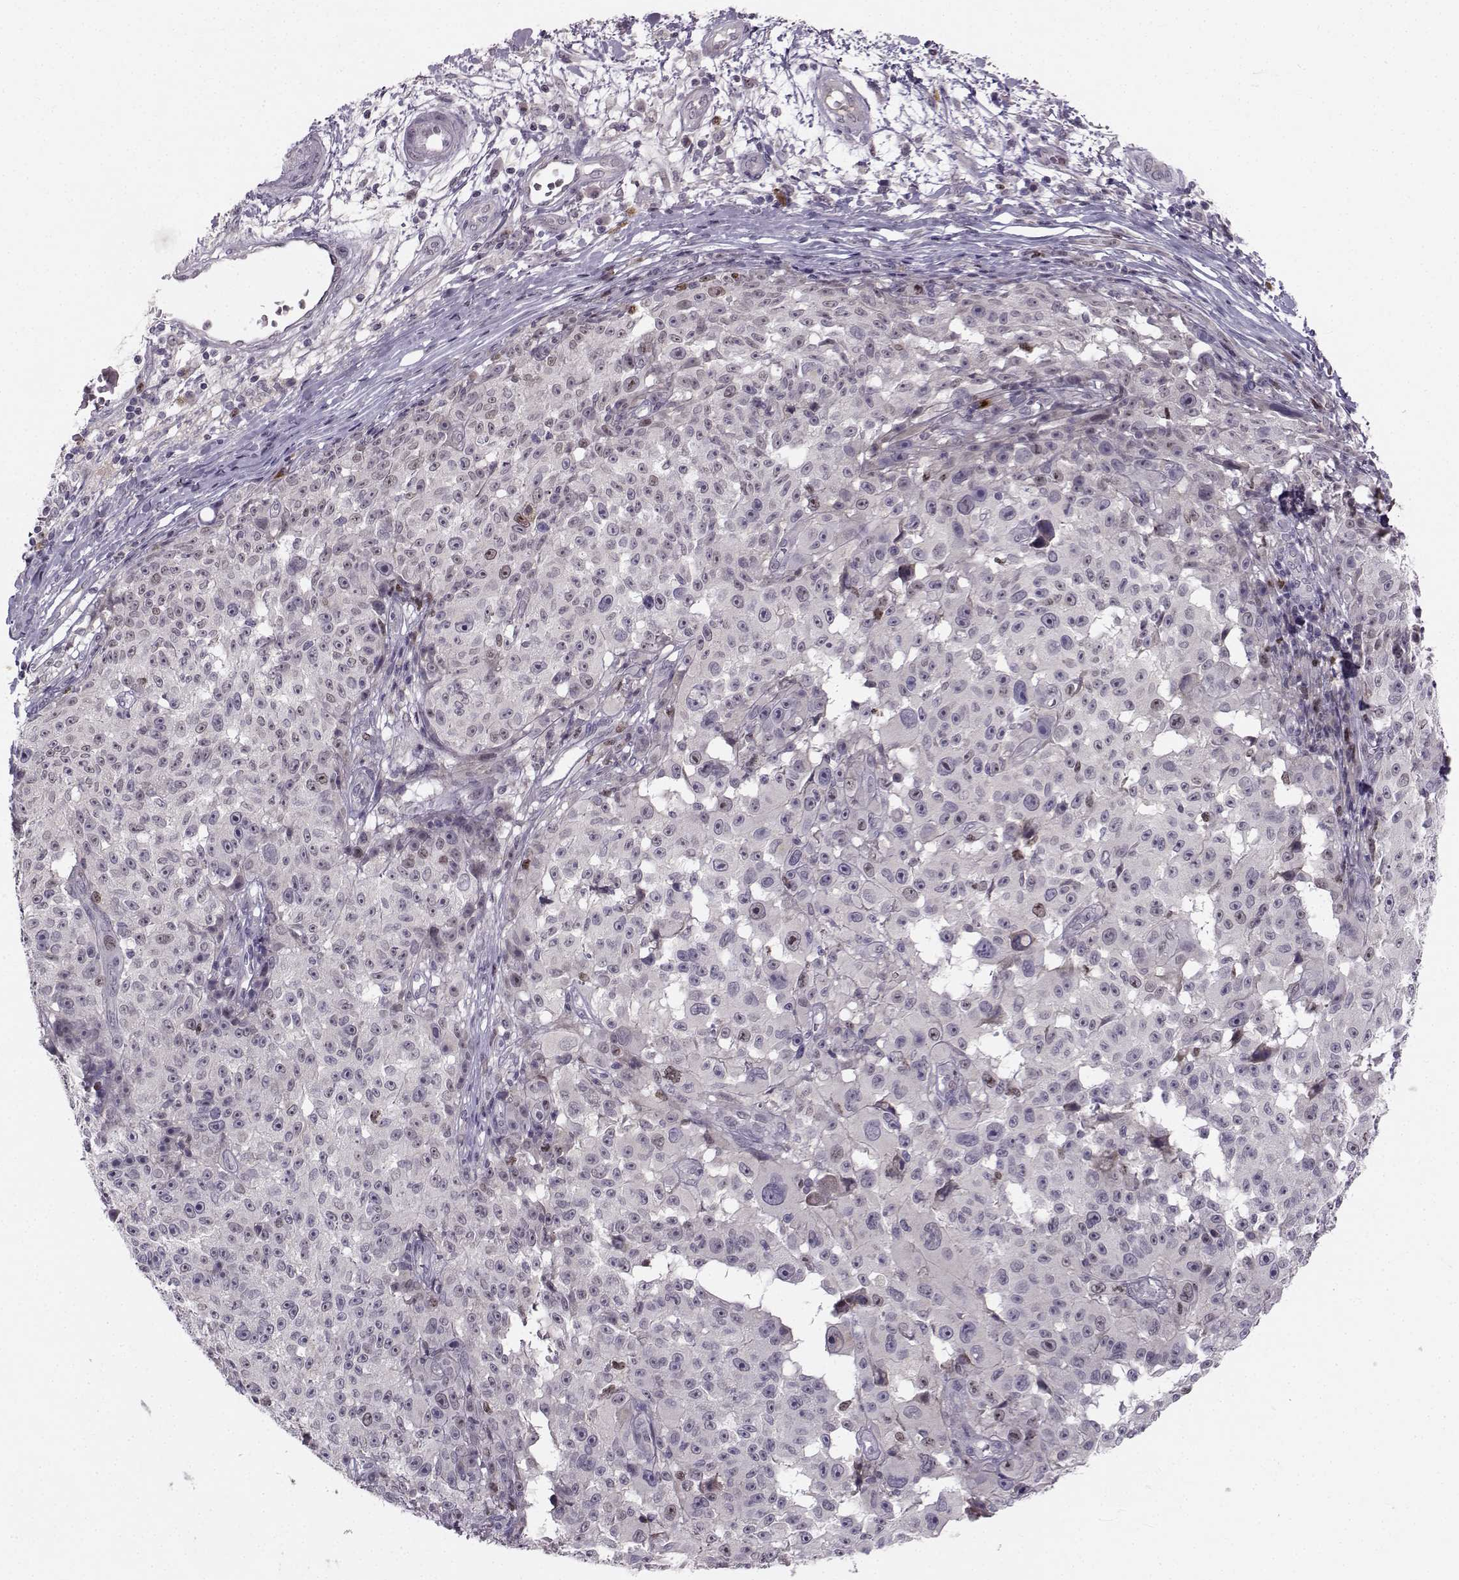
{"staining": {"intensity": "negative", "quantity": "none", "location": "none"}, "tissue": "melanoma", "cell_type": "Tumor cells", "image_type": "cancer", "snomed": [{"axis": "morphology", "description": "Malignant melanoma, NOS"}, {"axis": "topography", "description": "Skin"}], "caption": "The image demonstrates no significant expression in tumor cells of melanoma.", "gene": "LRP8", "patient": {"sex": "female", "age": 82}}